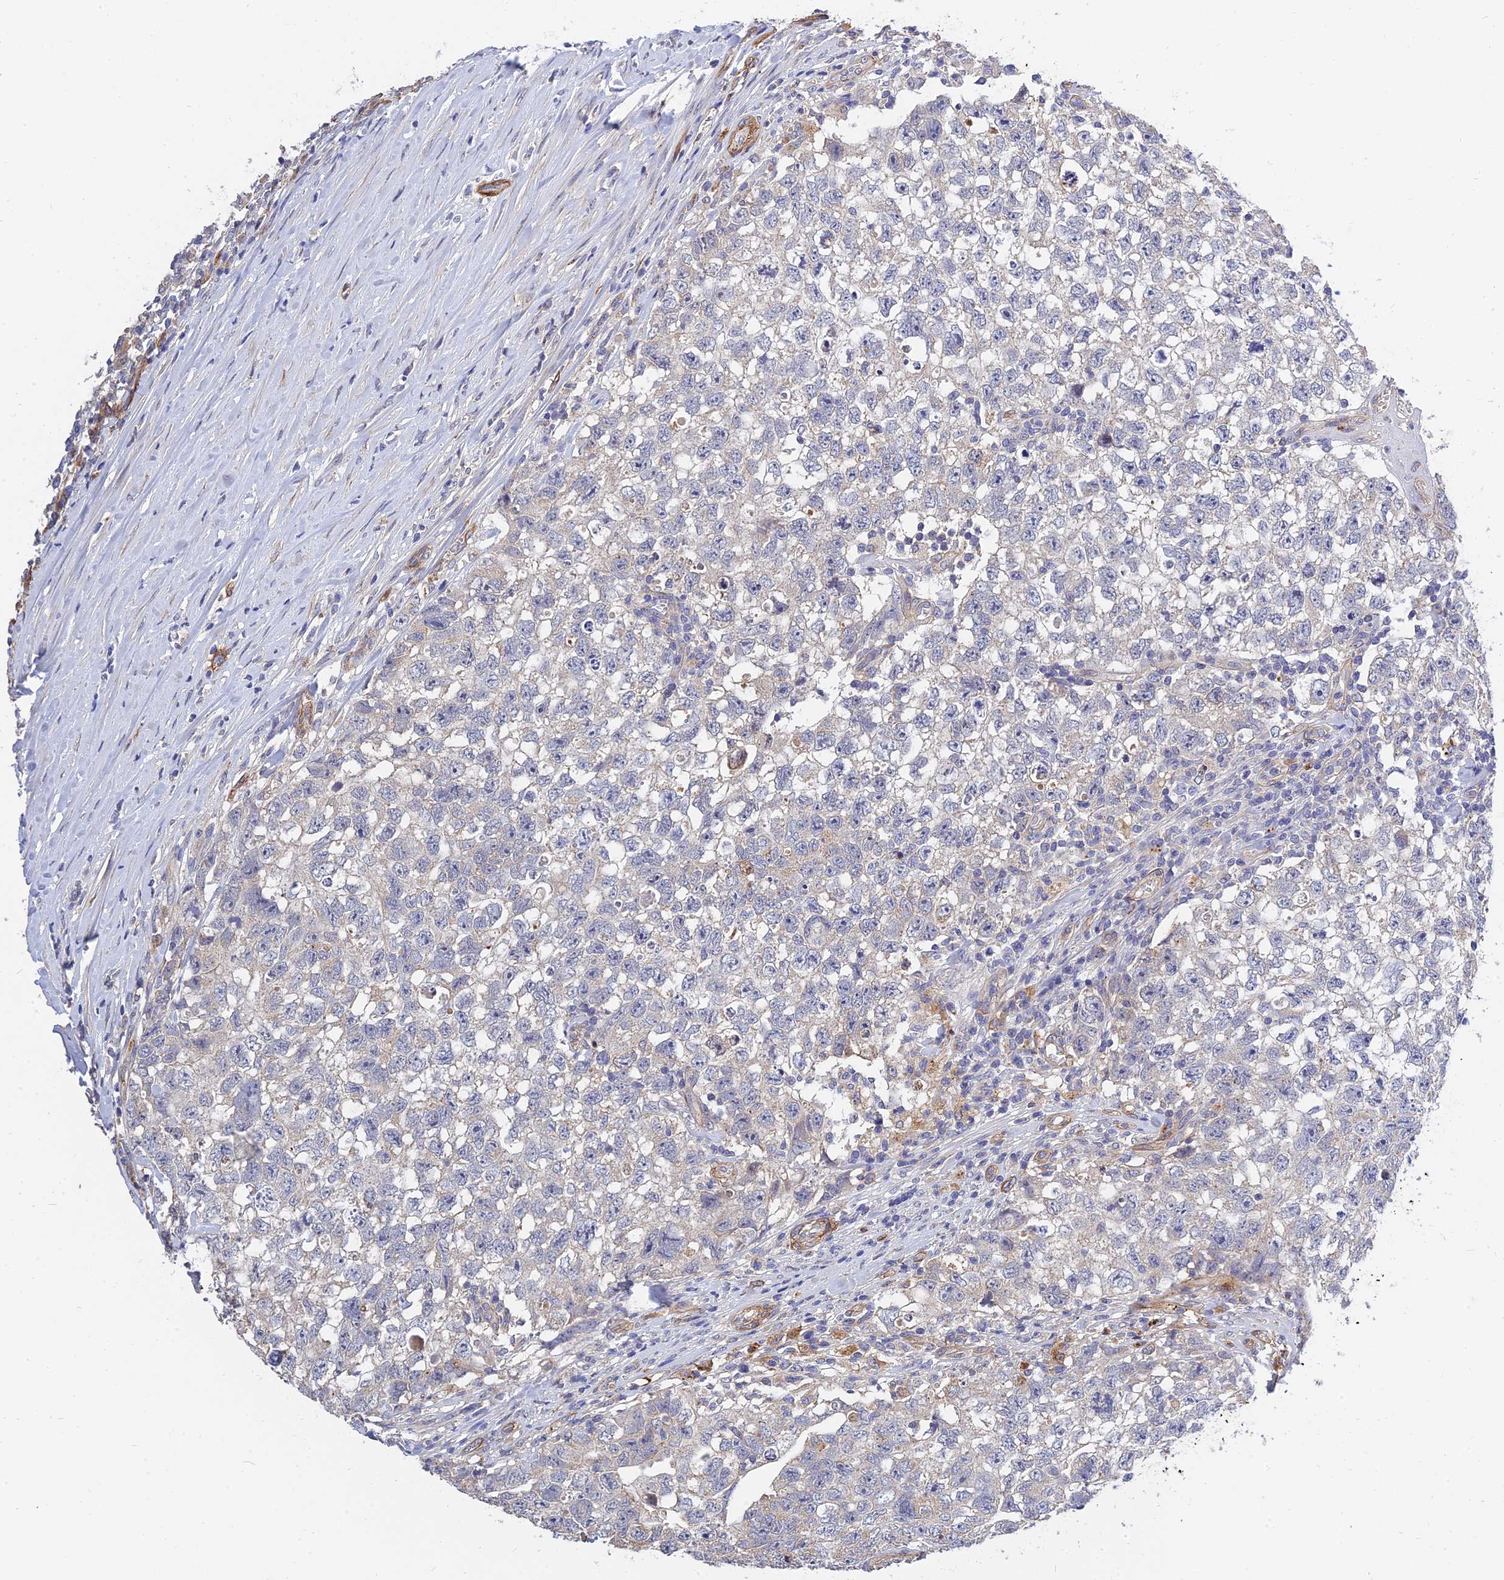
{"staining": {"intensity": "negative", "quantity": "none", "location": "none"}, "tissue": "testis cancer", "cell_type": "Tumor cells", "image_type": "cancer", "snomed": [{"axis": "morphology", "description": "Seminoma, NOS"}, {"axis": "morphology", "description": "Carcinoma, Embryonal, NOS"}, {"axis": "topography", "description": "Testis"}], "caption": "An image of human seminoma (testis) is negative for staining in tumor cells.", "gene": "MRPL35", "patient": {"sex": "male", "age": 29}}